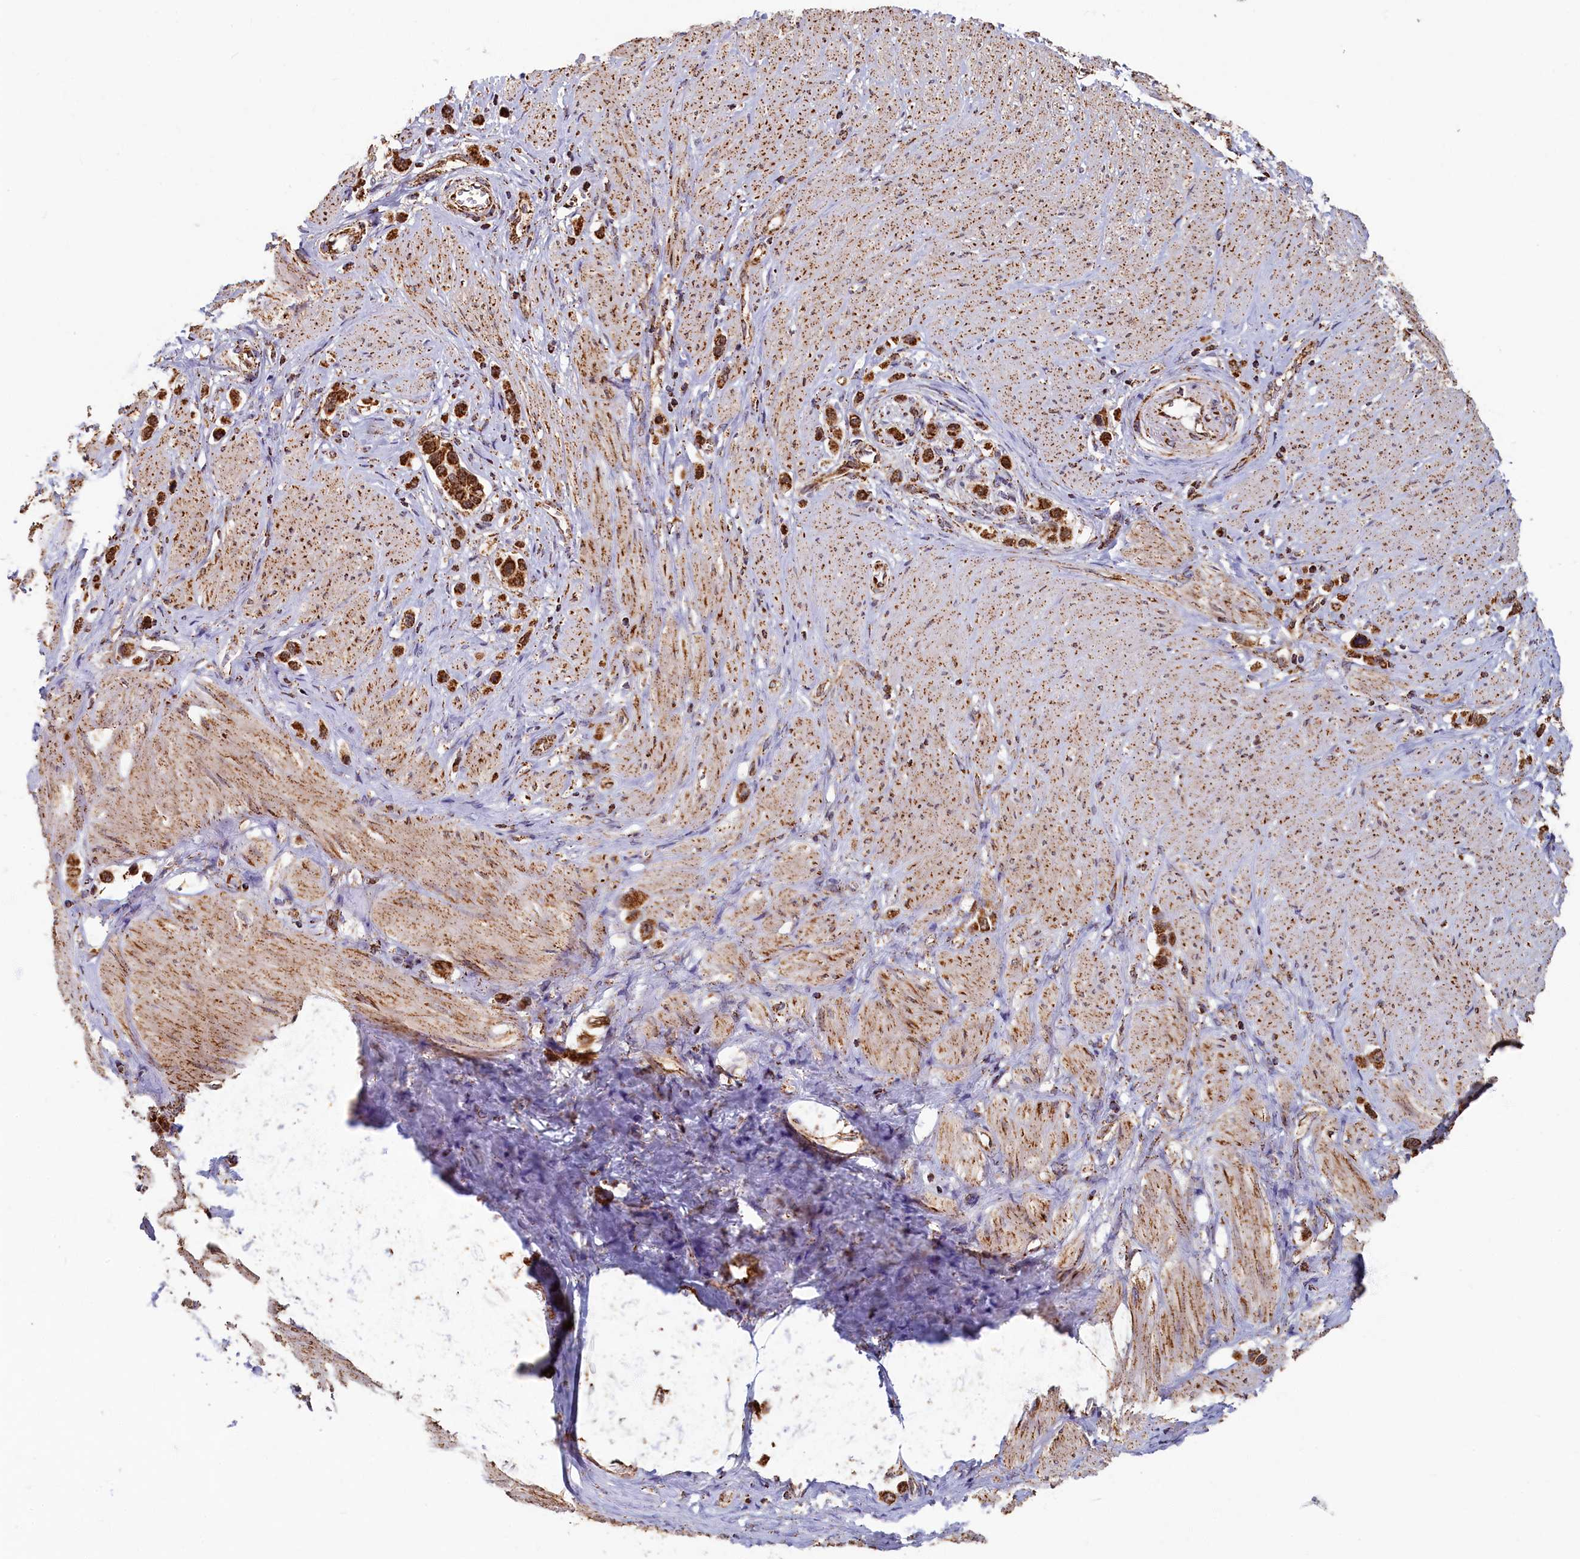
{"staining": {"intensity": "strong", "quantity": ">75%", "location": "cytoplasmic/membranous"}, "tissue": "stomach cancer", "cell_type": "Tumor cells", "image_type": "cancer", "snomed": [{"axis": "morphology", "description": "Adenocarcinoma, NOS"}, {"axis": "topography", "description": "Stomach"}], "caption": "This histopathology image exhibits IHC staining of human stomach cancer (adenocarcinoma), with high strong cytoplasmic/membranous positivity in approximately >75% of tumor cells.", "gene": "SPR", "patient": {"sex": "female", "age": 65}}